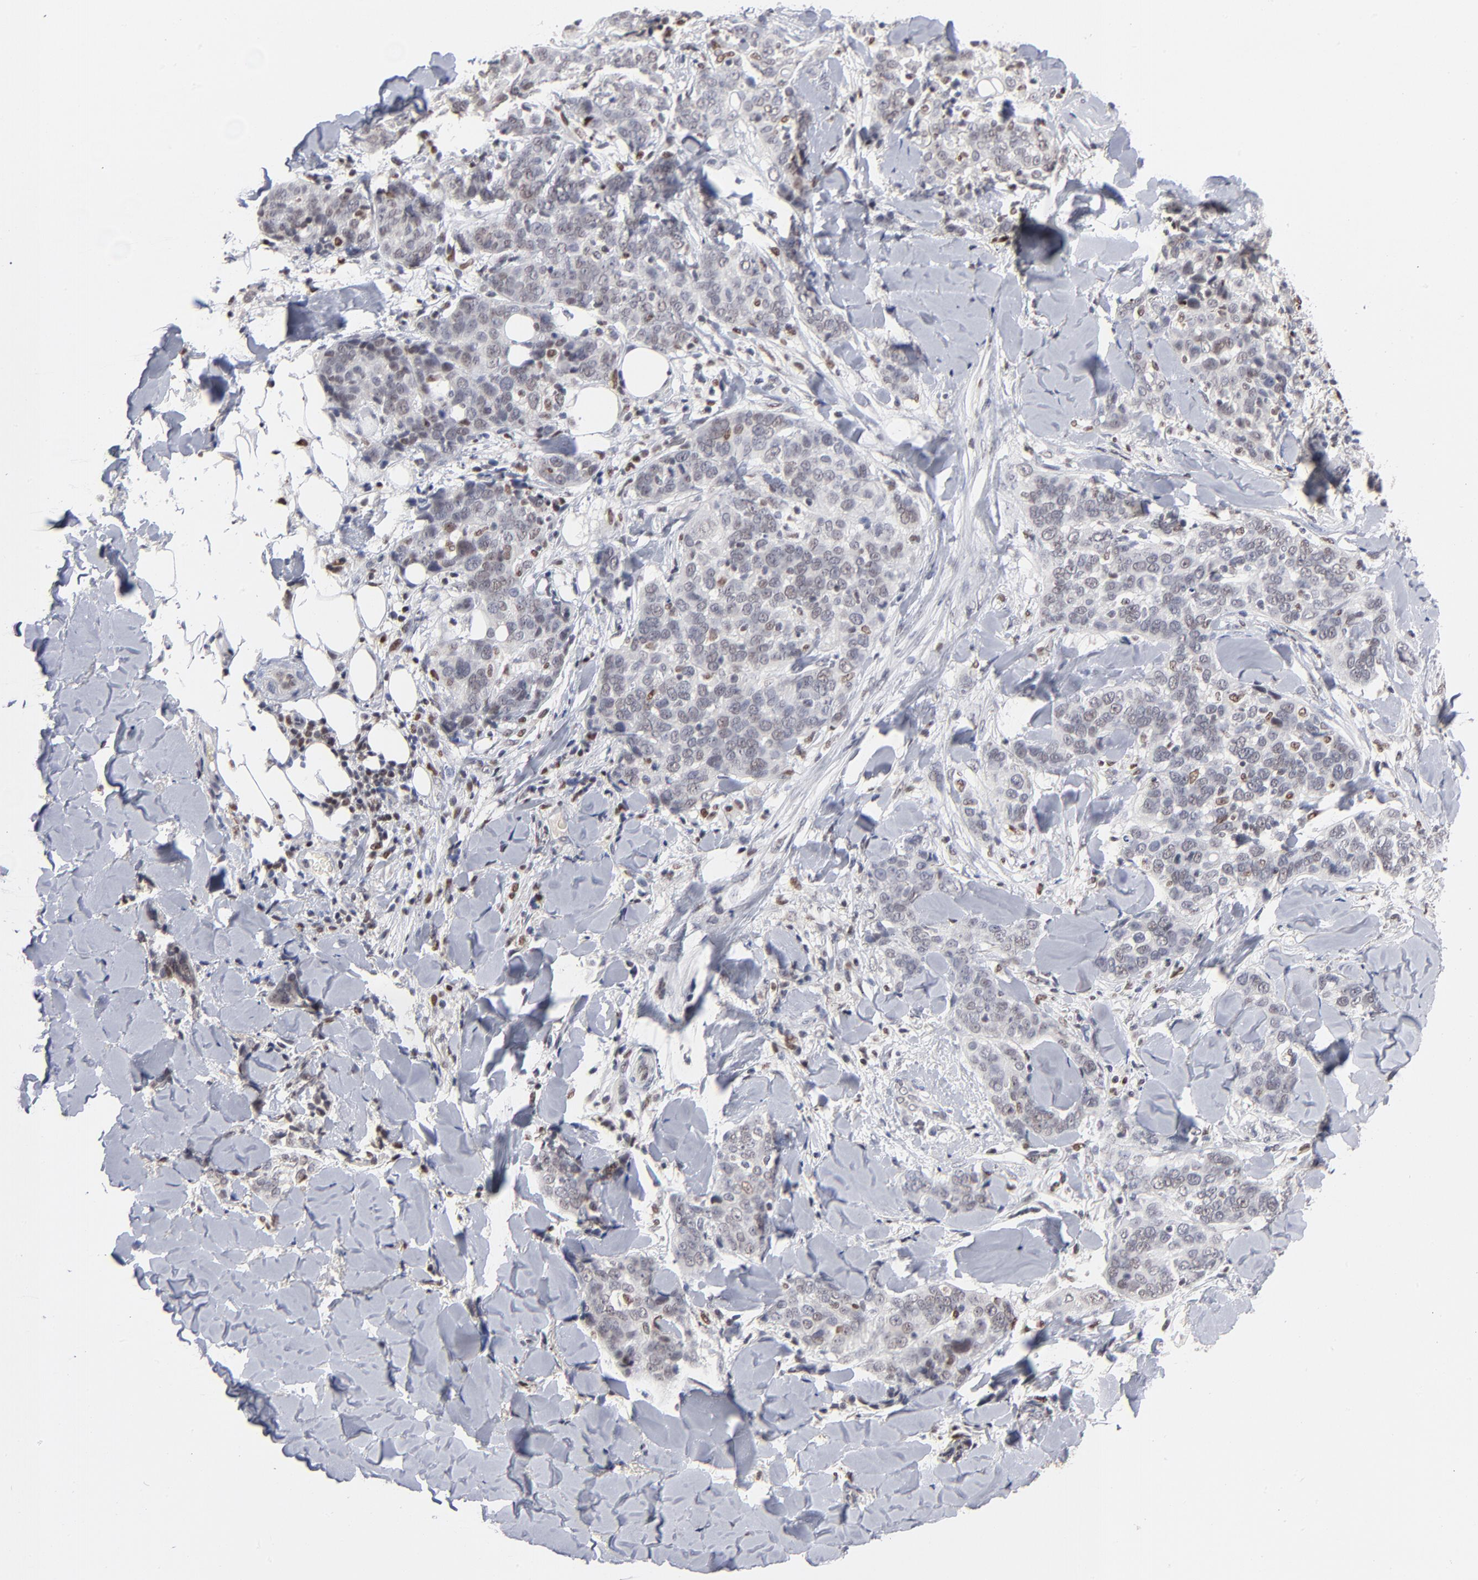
{"staining": {"intensity": "weak", "quantity": "25%-75%", "location": "nuclear"}, "tissue": "skin cancer", "cell_type": "Tumor cells", "image_type": "cancer", "snomed": [{"axis": "morphology", "description": "Normal tissue, NOS"}, {"axis": "morphology", "description": "Squamous cell carcinoma, NOS"}, {"axis": "topography", "description": "Skin"}], "caption": "Weak nuclear staining for a protein is seen in approximately 25%-75% of tumor cells of skin cancer (squamous cell carcinoma) using immunohistochemistry.", "gene": "MAX", "patient": {"sex": "female", "age": 83}}